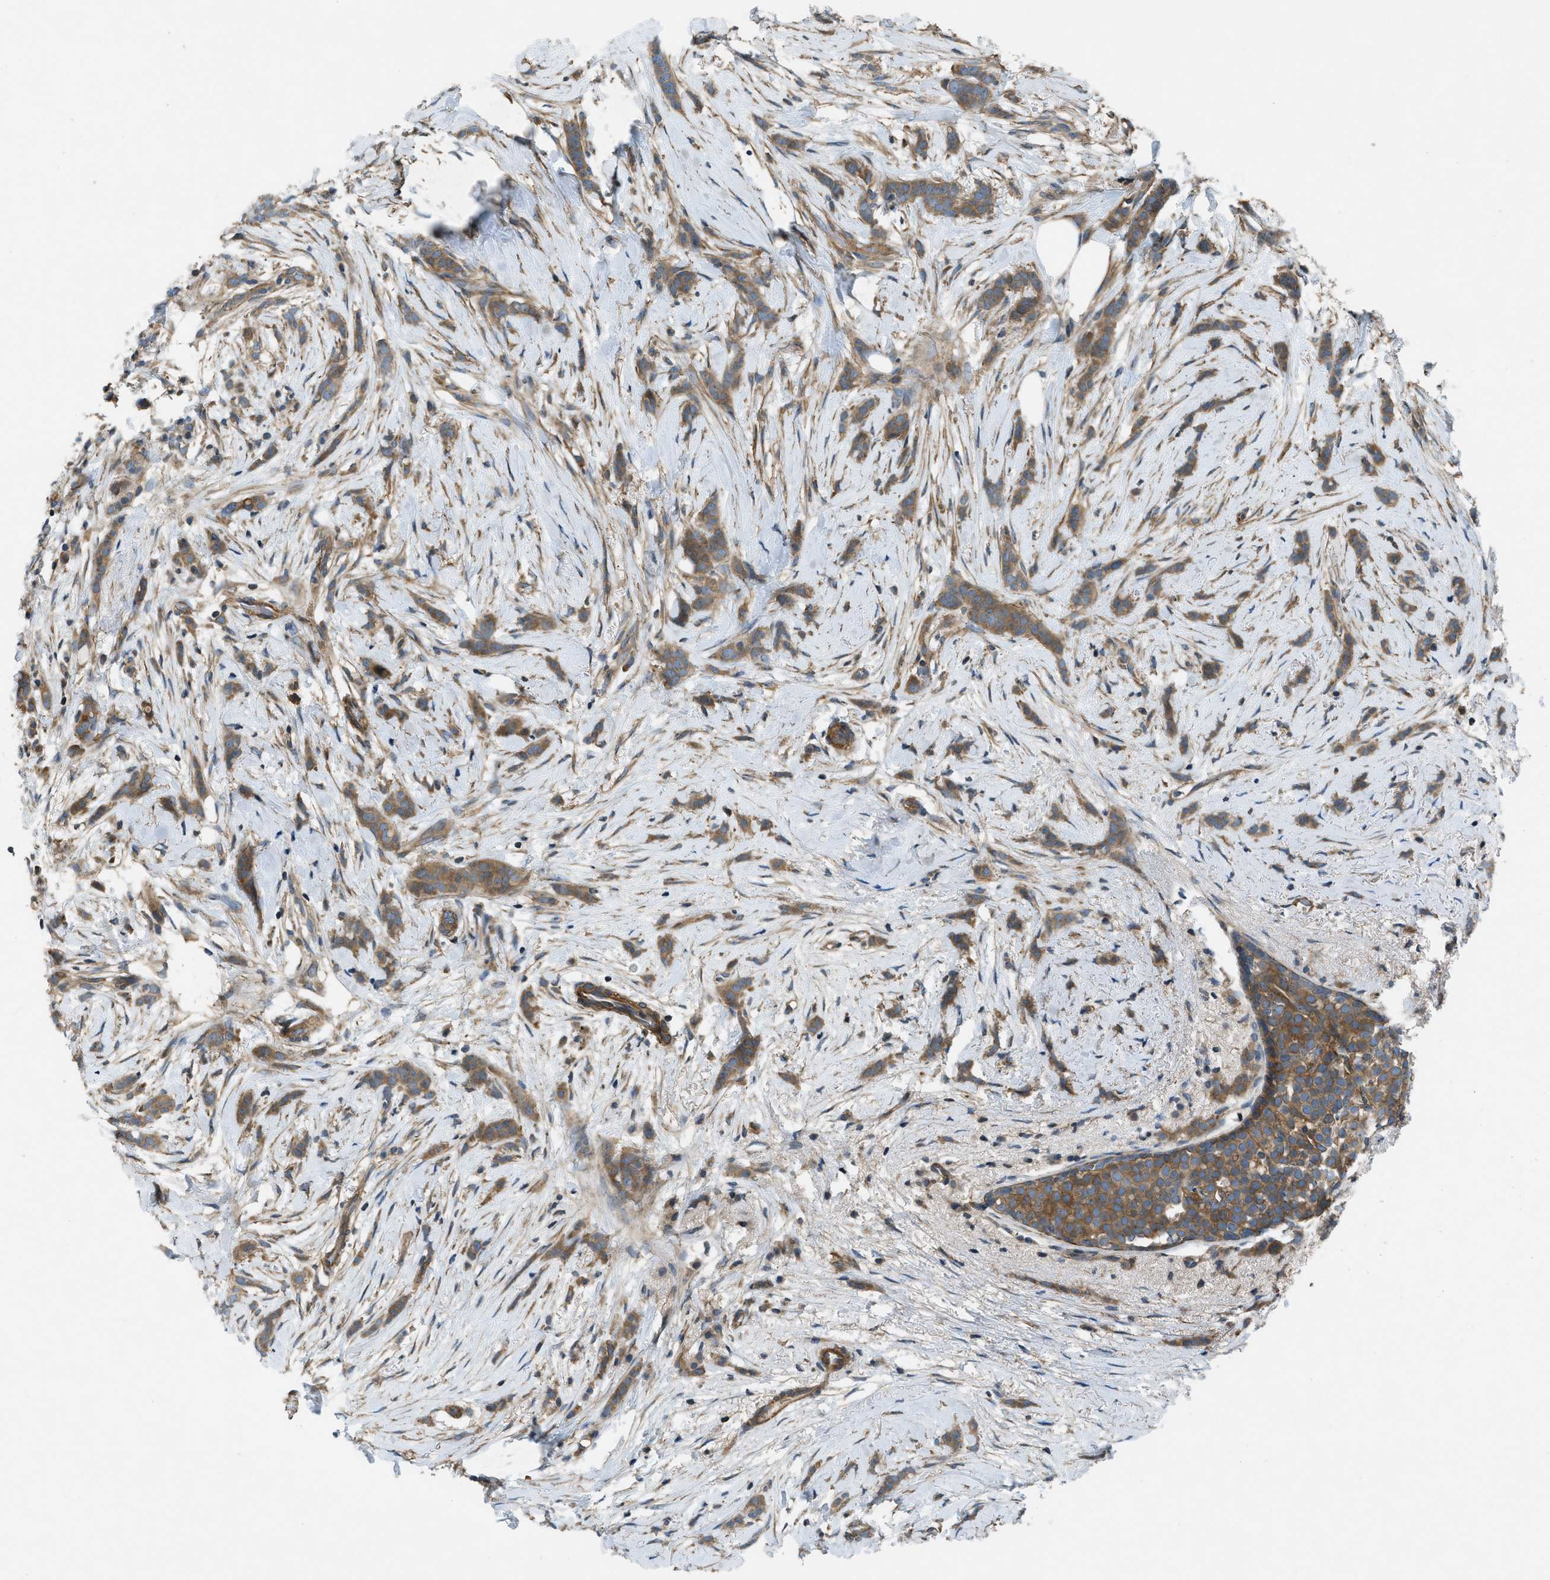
{"staining": {"intensity": "moderate", "quantity": ">75%", "location": "cytoplasmic/membranous"}, "tissue": "breast cancer", "cell_type": "Tumor cells", "image_type": "cancer", "snomed": [{"axis": "morphology", "description": "Lobular carcinoma, in situ"}, {"axis": "morphology", "description": "Lobular carcinoma"}, {"axis": "topography", "description": "Breast"}], "caption": "Human breast cancer stained with a protein marker reveals moderate staining in tumor cells.", "gene": "VEZT", "patient": {"sex": "female", "age": 41}}